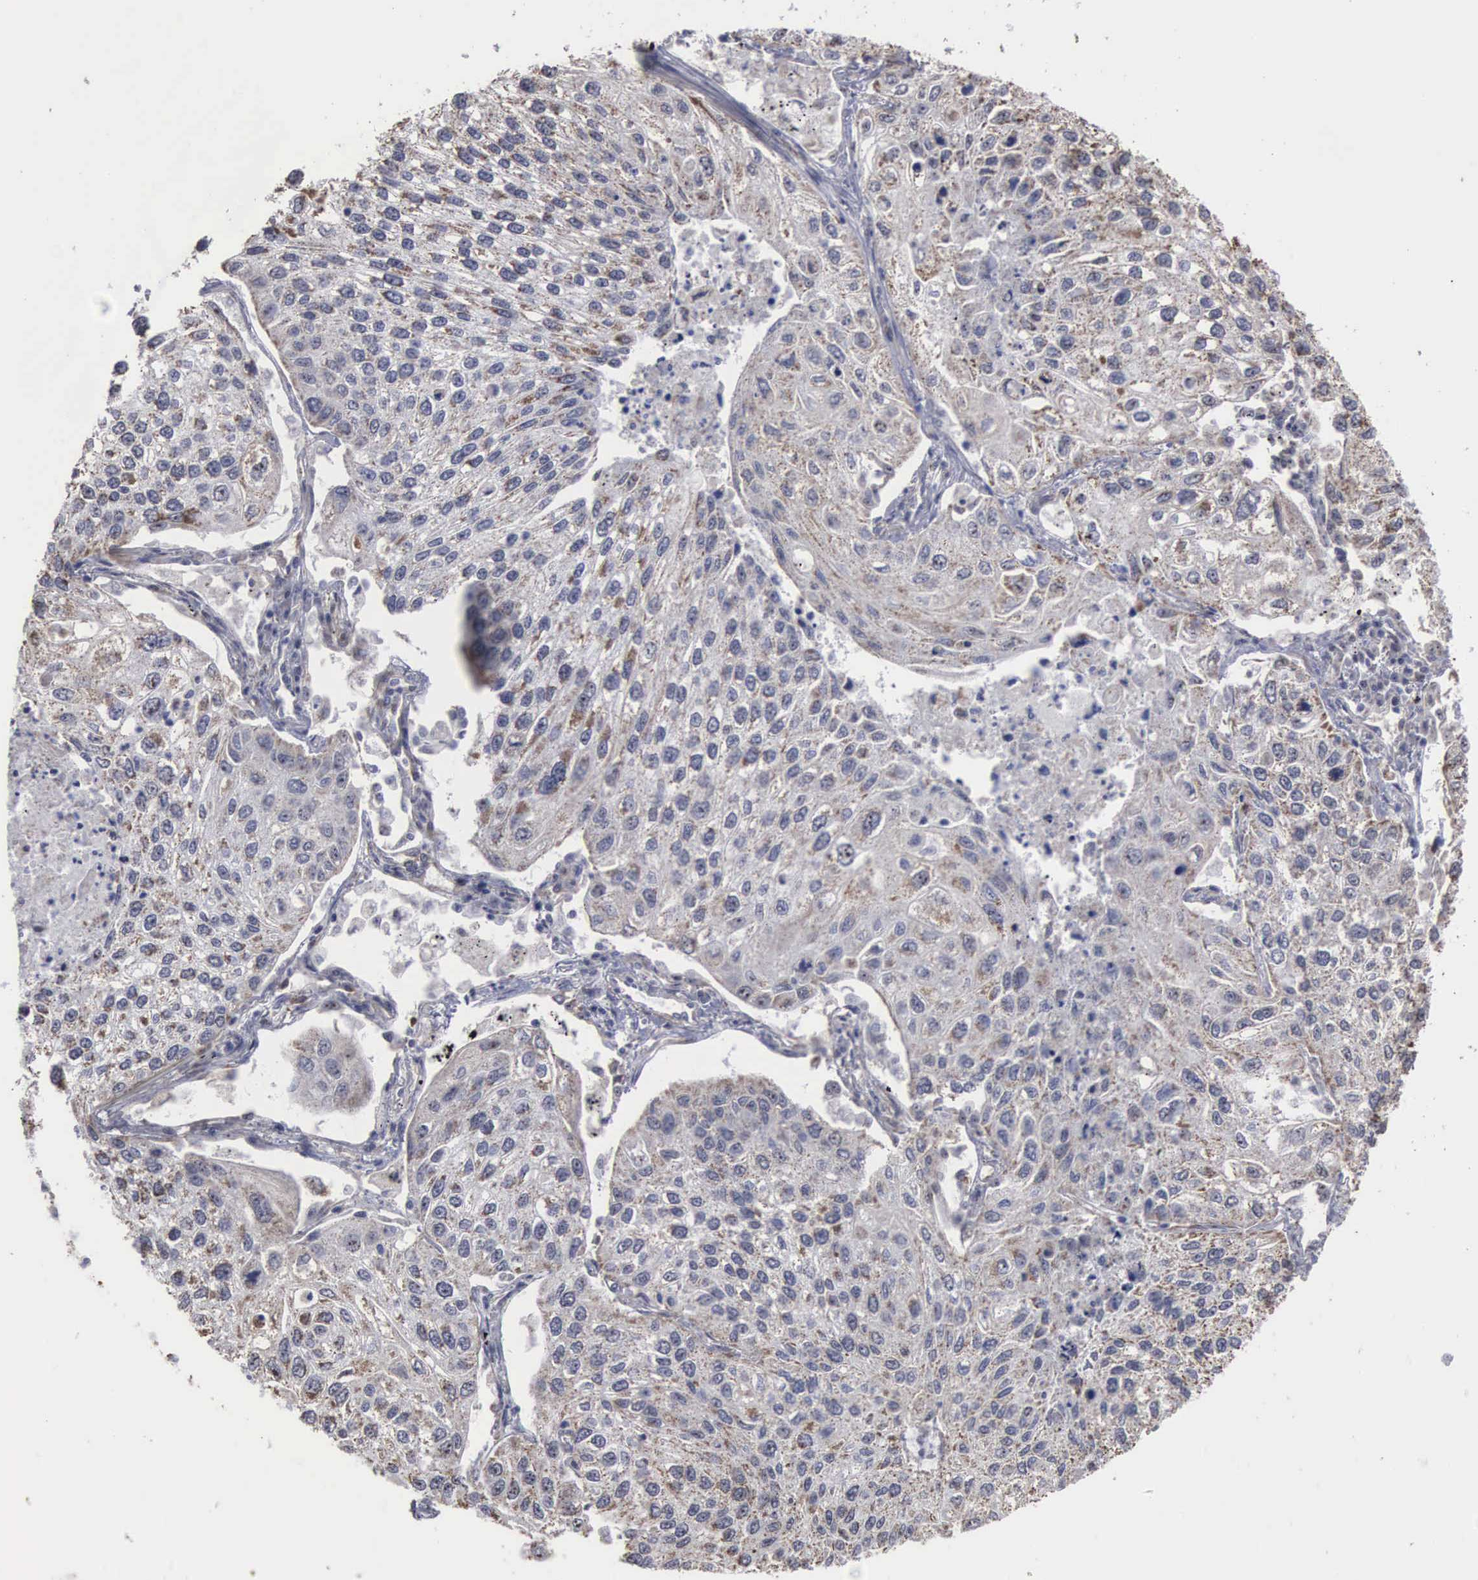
{"staining": {"intensity": "weak", "quantity": "25%-75%", "location": "cytoplasmic/membranous"}, "tissue": "lung cancer", "cell_type": "Tumor cells", "image_type": "cancer", "snomed": [{"axis": "morphology", "description": "Squamous cell carcinoma, NOS"}, {"axis": "topography", "description": "Lung"}], "caption": "Human lung squamous cell carcinoma stained with a brown dye exhibits weak cytoplasmic/membranous positive positivity in approximately 25%-75% of tumor cells.", "gene": "NGDN", "patient": {"sex": "male", "age": 75}}